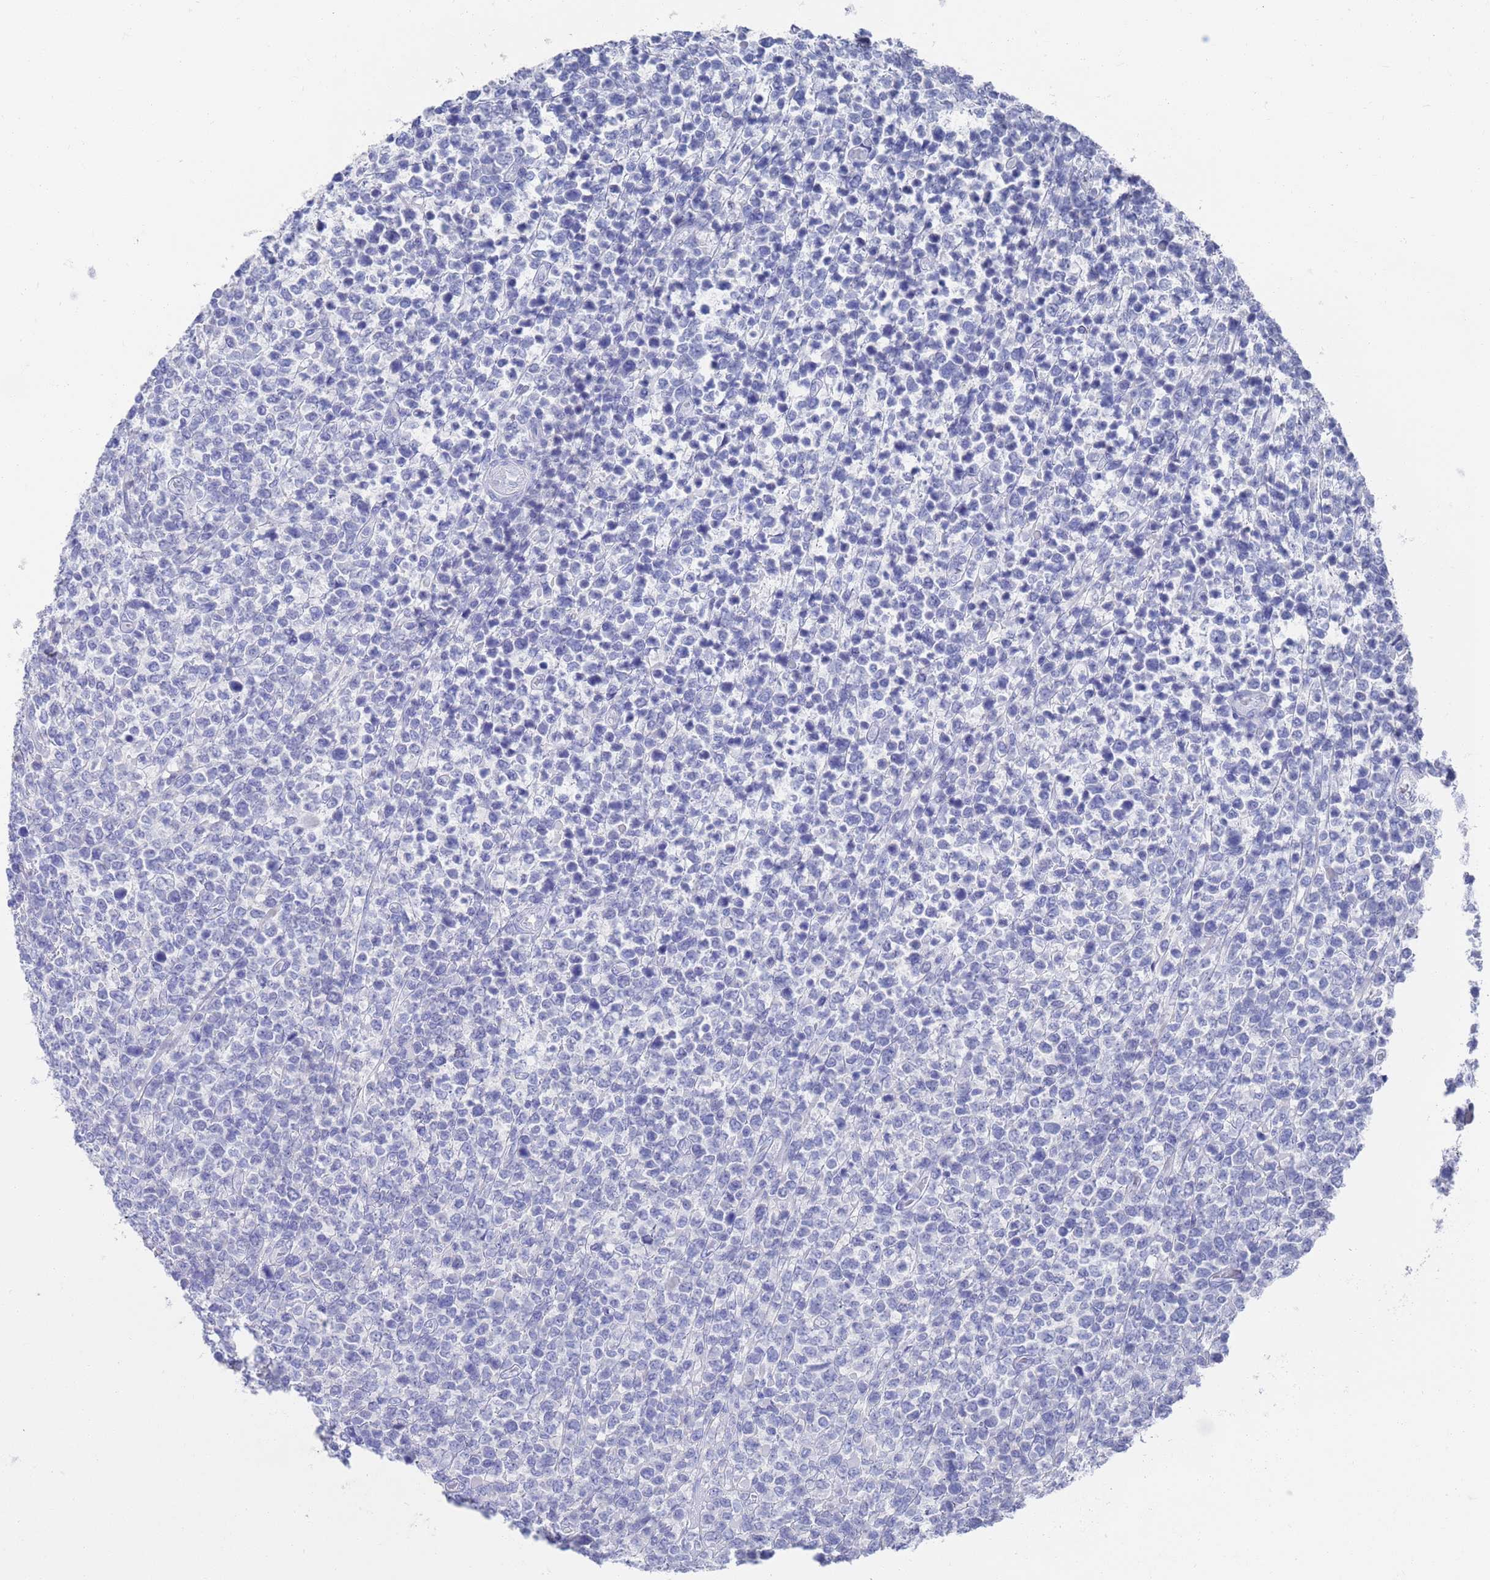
{"staining": {"intensity": "negative", "quantity": "none", "location": "none"}, "tissue": "lymphoma", "cell_type": "Tumor cells", "image_type": "cancer", "snomed": [{"axis": "morphology", "description": "Malignant lymphoma, non-Hodgkin's type, High grade"}, {"axis": "topography", "description": "Soft tissue"}], "caption": "Photomicrograph shows no significant protein staining in tumor cells of lymphoma. The staining was performed using DAB to visualize the protein expression in brown, while the nuclei were stained in blue with hematoxylin (Magnification: 20x).", "gene": "MTMR2", "patient": {"sex": "female", "age": 56}}